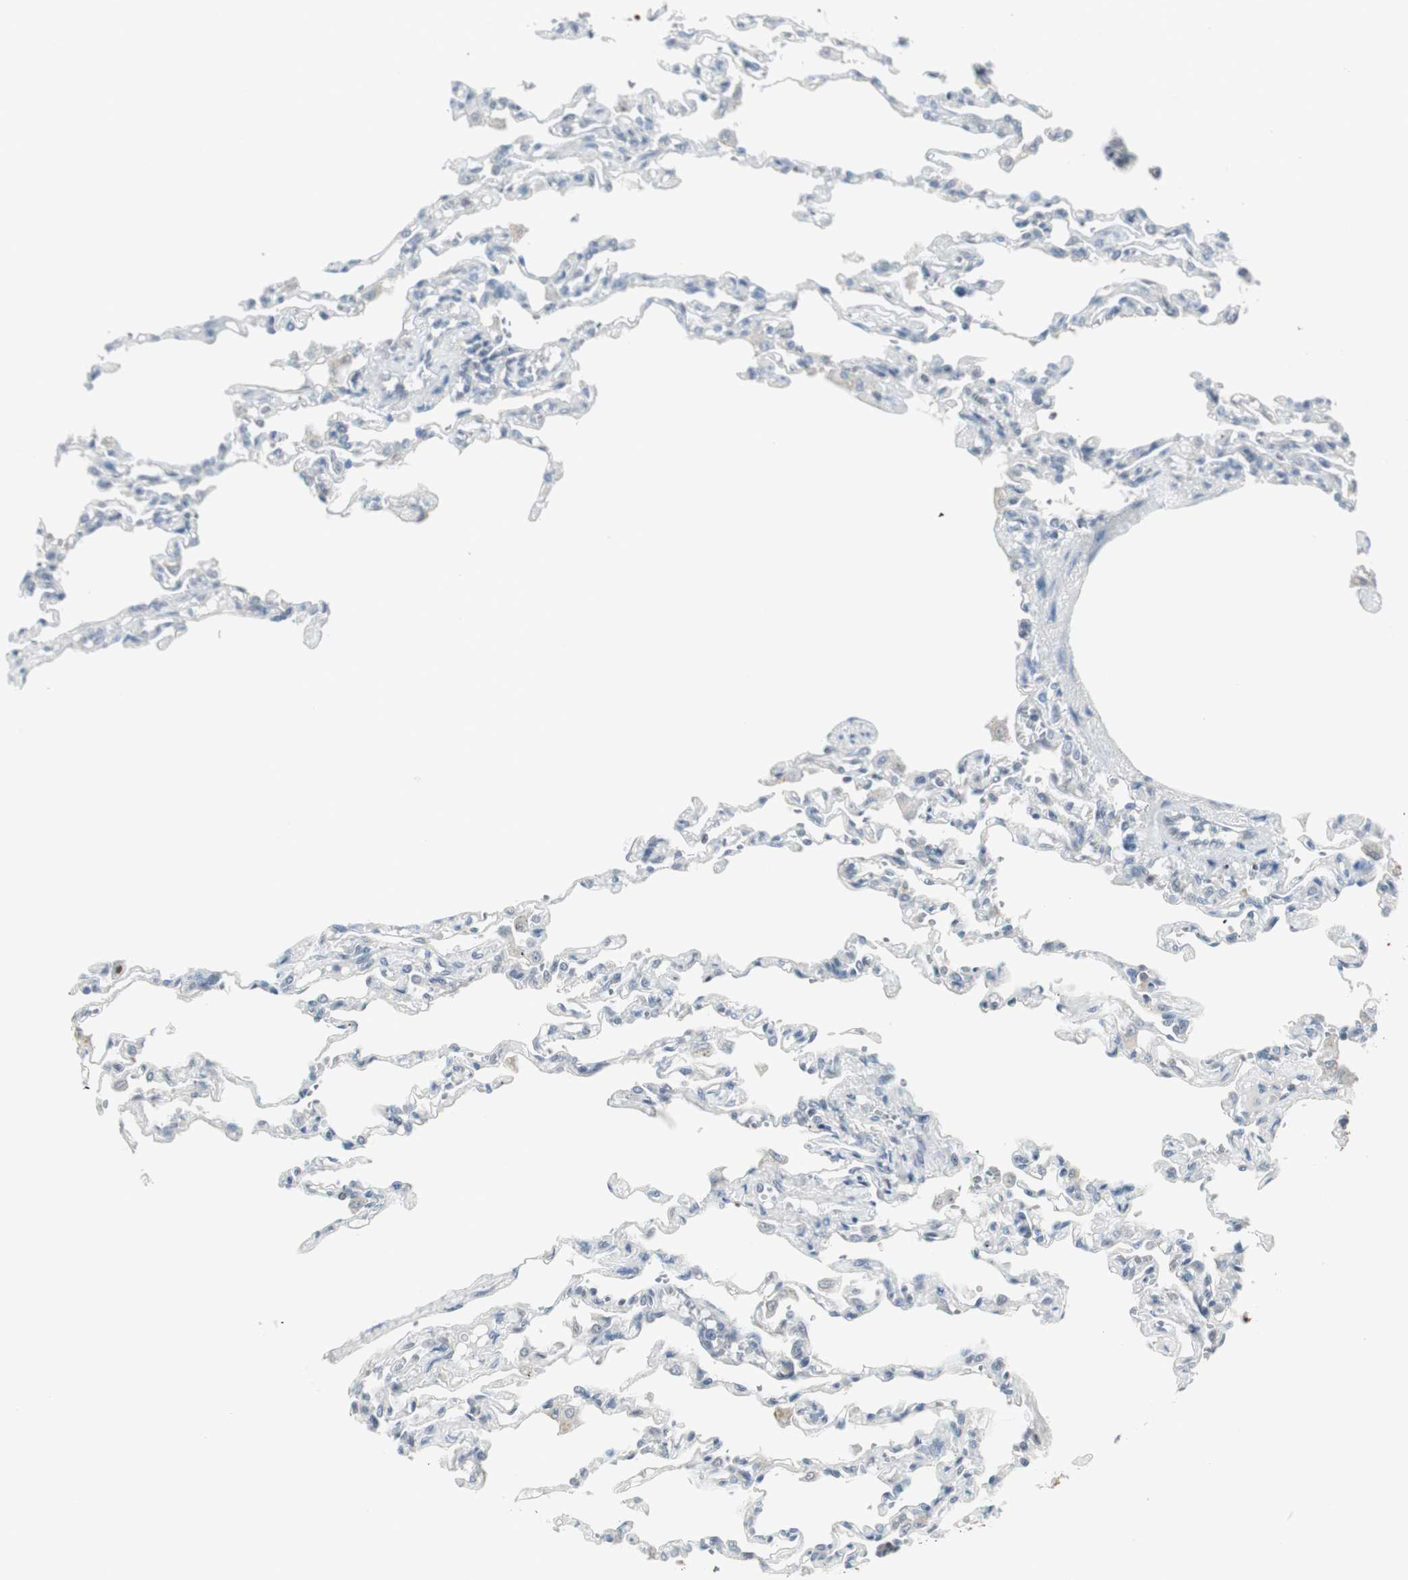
{"staining": {"intensity": "negative", "quantity": "none", "location": "none"}, "tissue": "lung", "cell_type": "Alveolar cells", "image_type": "normal", "snomed": [{"axis": "morphology", "description": "Normal tissue, NOS"}, {"axis": "topography", "description": "Lung"}], "caption": "A high-resolution histopathology image shows IHC staining of benign lung, which reveals no significant positivity in alveolar cells. (Brightfield microscopy of DAB immunohistochemistry at high magnification).", "gene": "PTPA", "patient": {"sex": "male", "age": 21}}